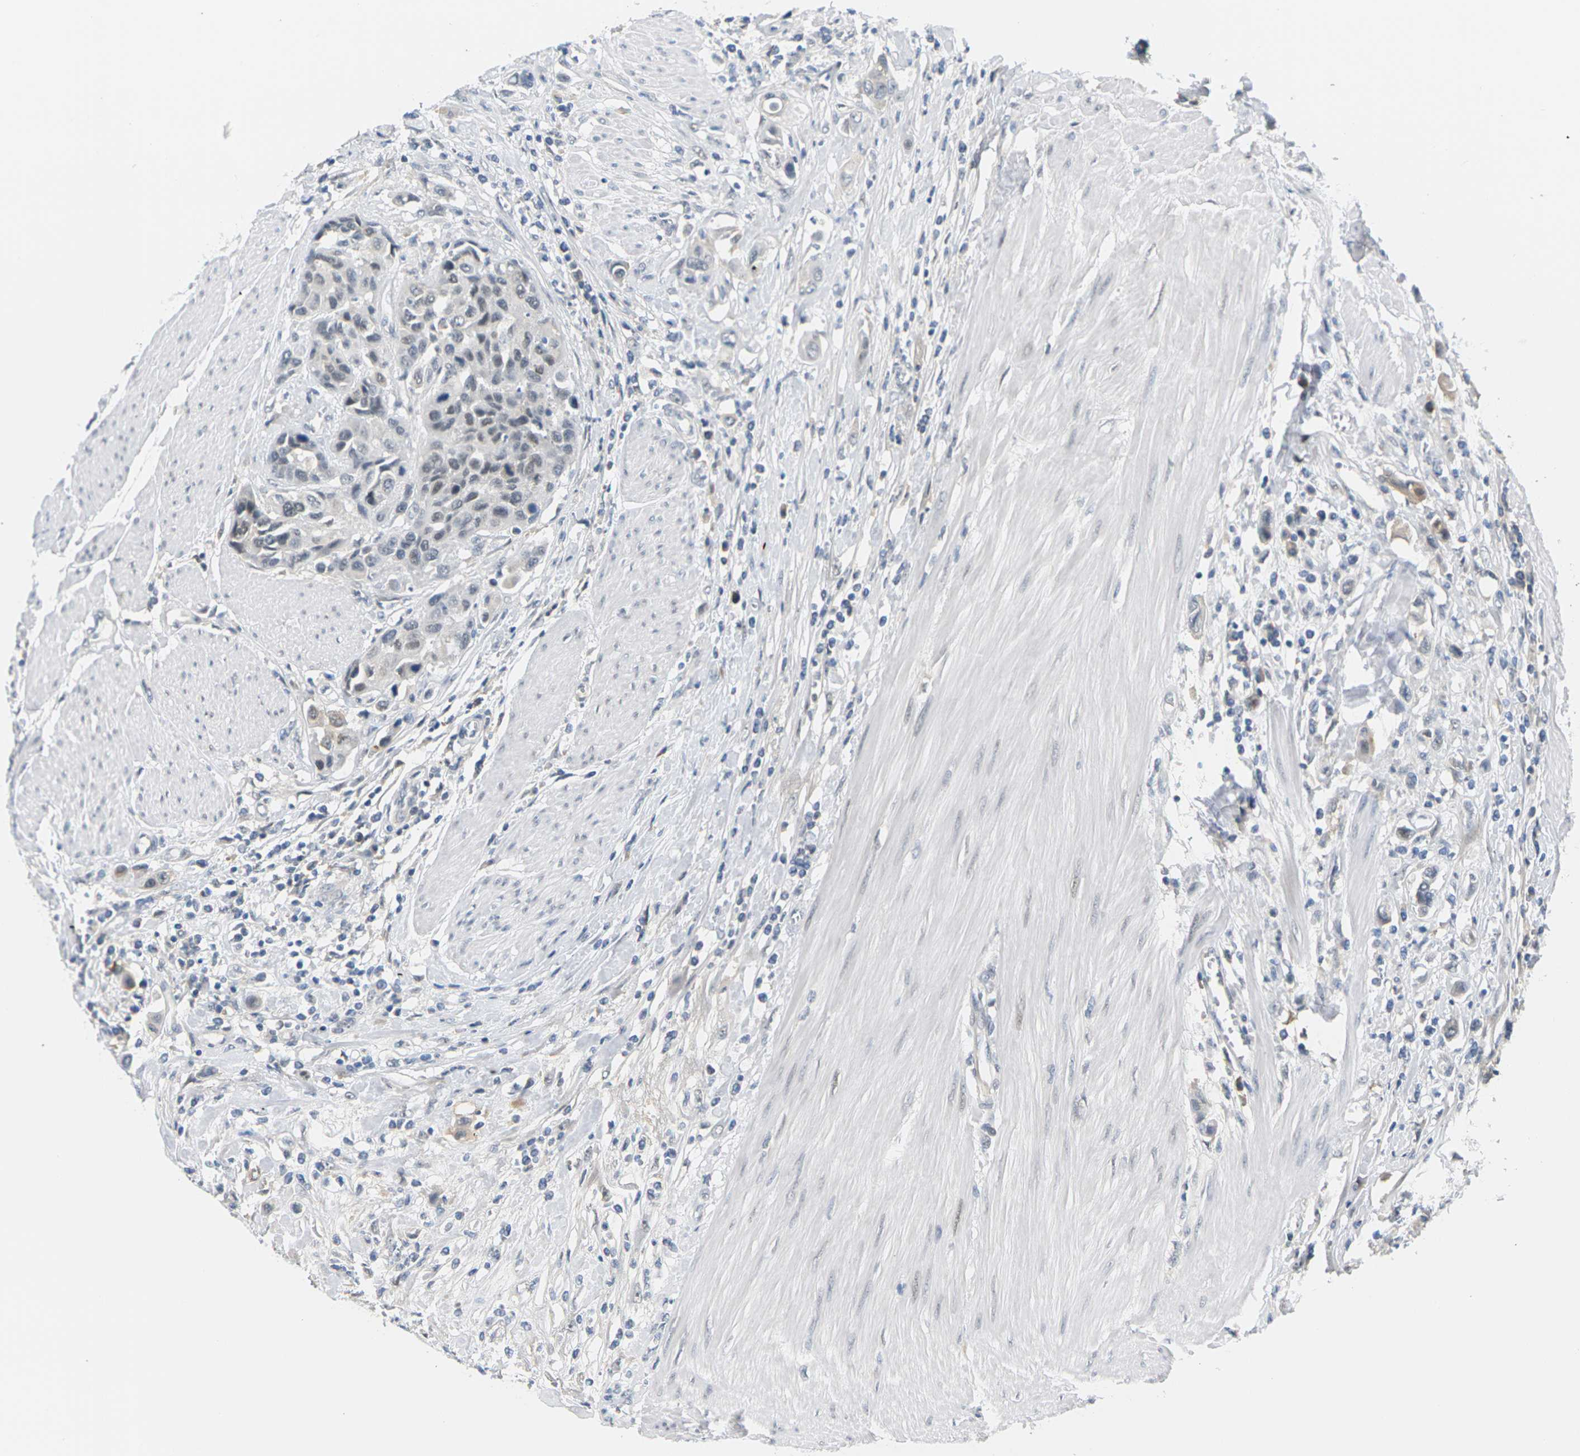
{"staining": {"intensity": "moderate", "quantity": "<25%", "location": "nuclear"}, "tissue": "urothelial cancer", "cell_type": "Tumor cells", "image_type": "cancer", "snomed": [{"axis": "morphology", "description": "Urothelial carcinoma, High grade"}, {"axis": "topography", "description": "Urinary bladder"}], "caption": "Moderate nuclear expression is appreciated in approximately <25% of tumor cells in urothelial carcinoma (high-grade). Using DAB (3,3'-diaminobenzidine) (brown) and hematoxylin (blue) stains, captured at high magnification using brightfield microscopy.", "gene": "PKP2", "patient": {"sex": "male", "age": 50}}